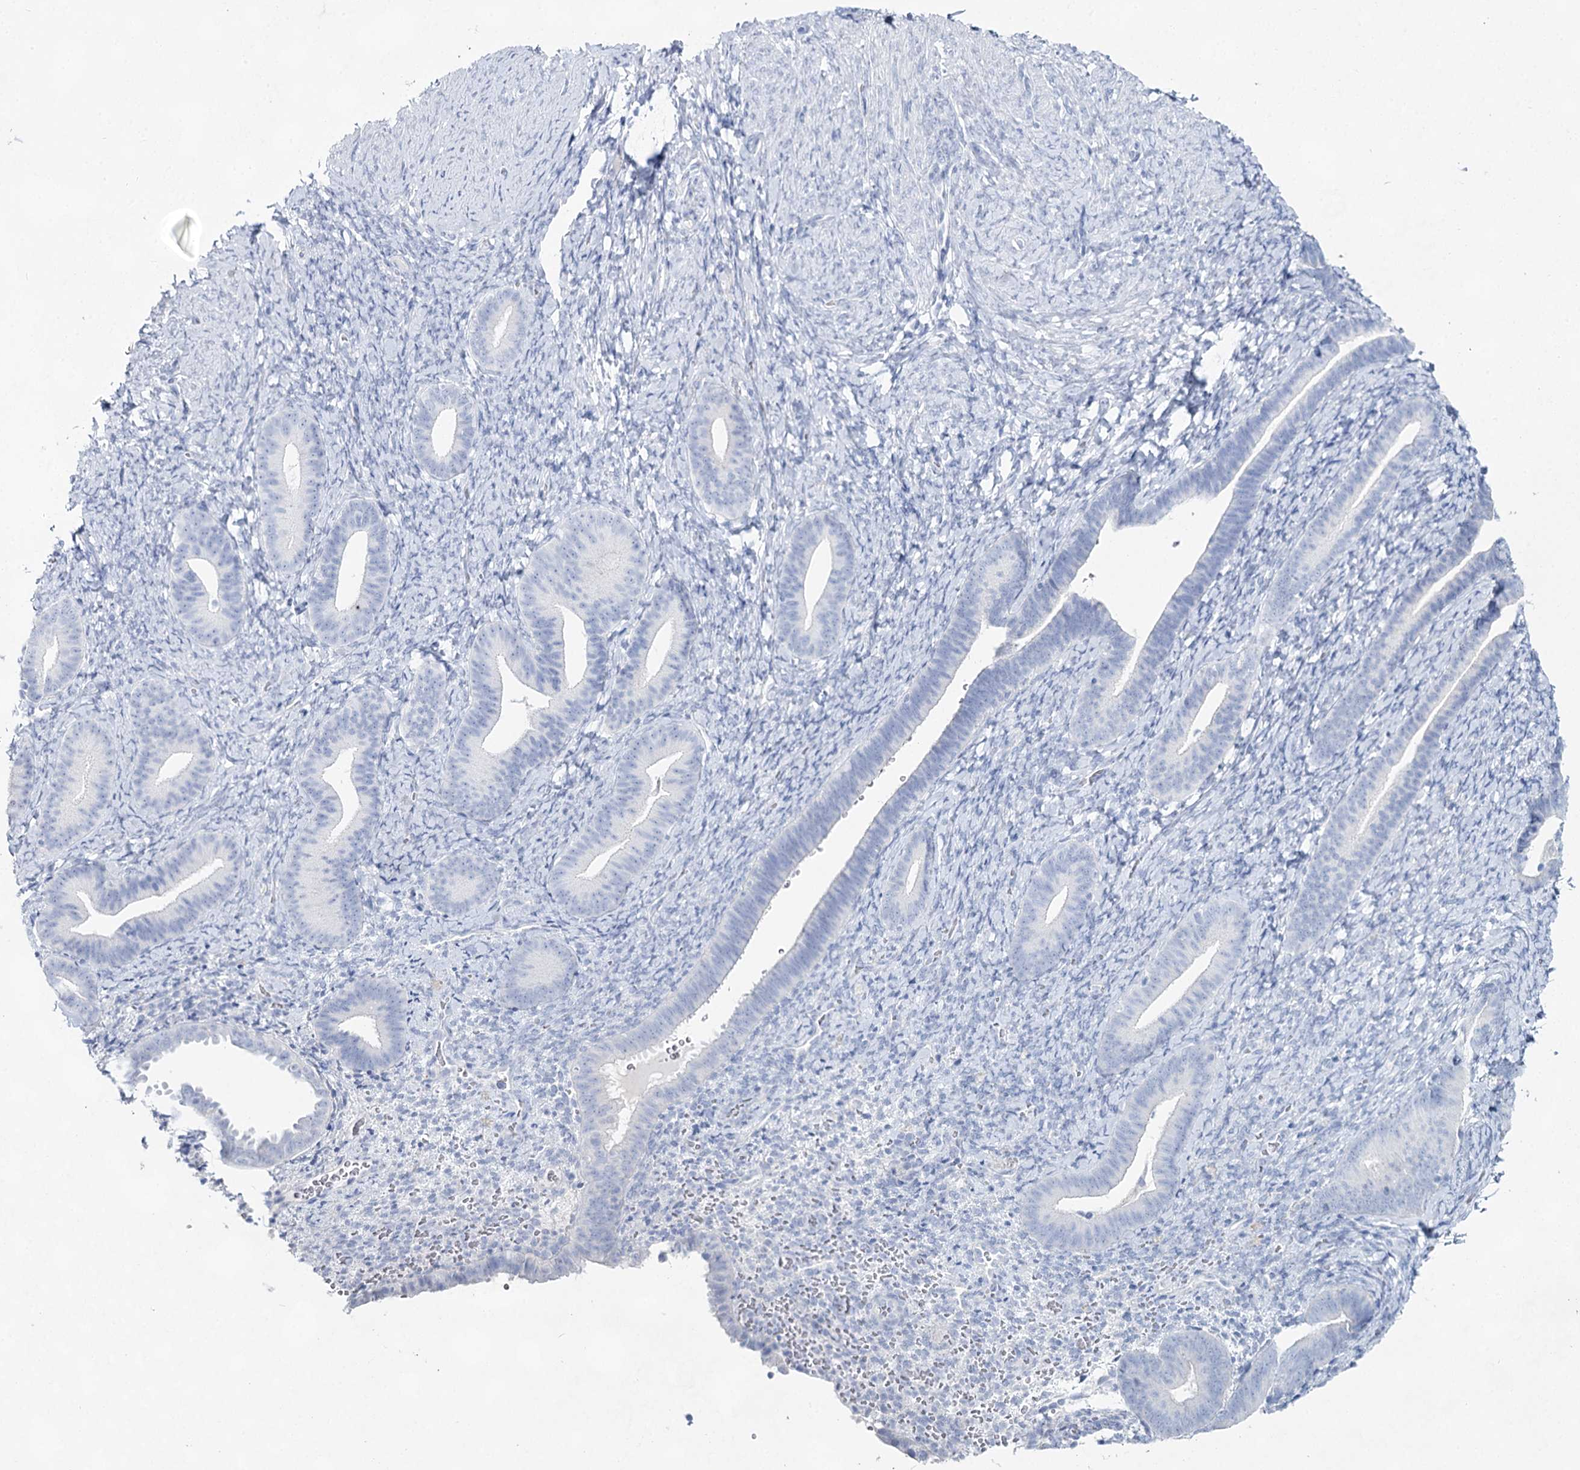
{"staining": {"intensity": "negative", "quantity": "none", "location": "none"}, "tissue": "endometrium", "cell_type": "Cells in endometrial stroma", "image_type": "normal", "snomed": [{"axis": "morphology", "description": "Normal tissue, NOS"}, {"axis": "topography", "description": "Endometrium"}], "caption": "Immunohistochemistry (IHC) of normal human endometrium exhibits no expression in cells in endometrial stroma. Nuclei are stained in blue.", "gene": "SLC17A2", "patient": {"sex": "female", "age": 65}}